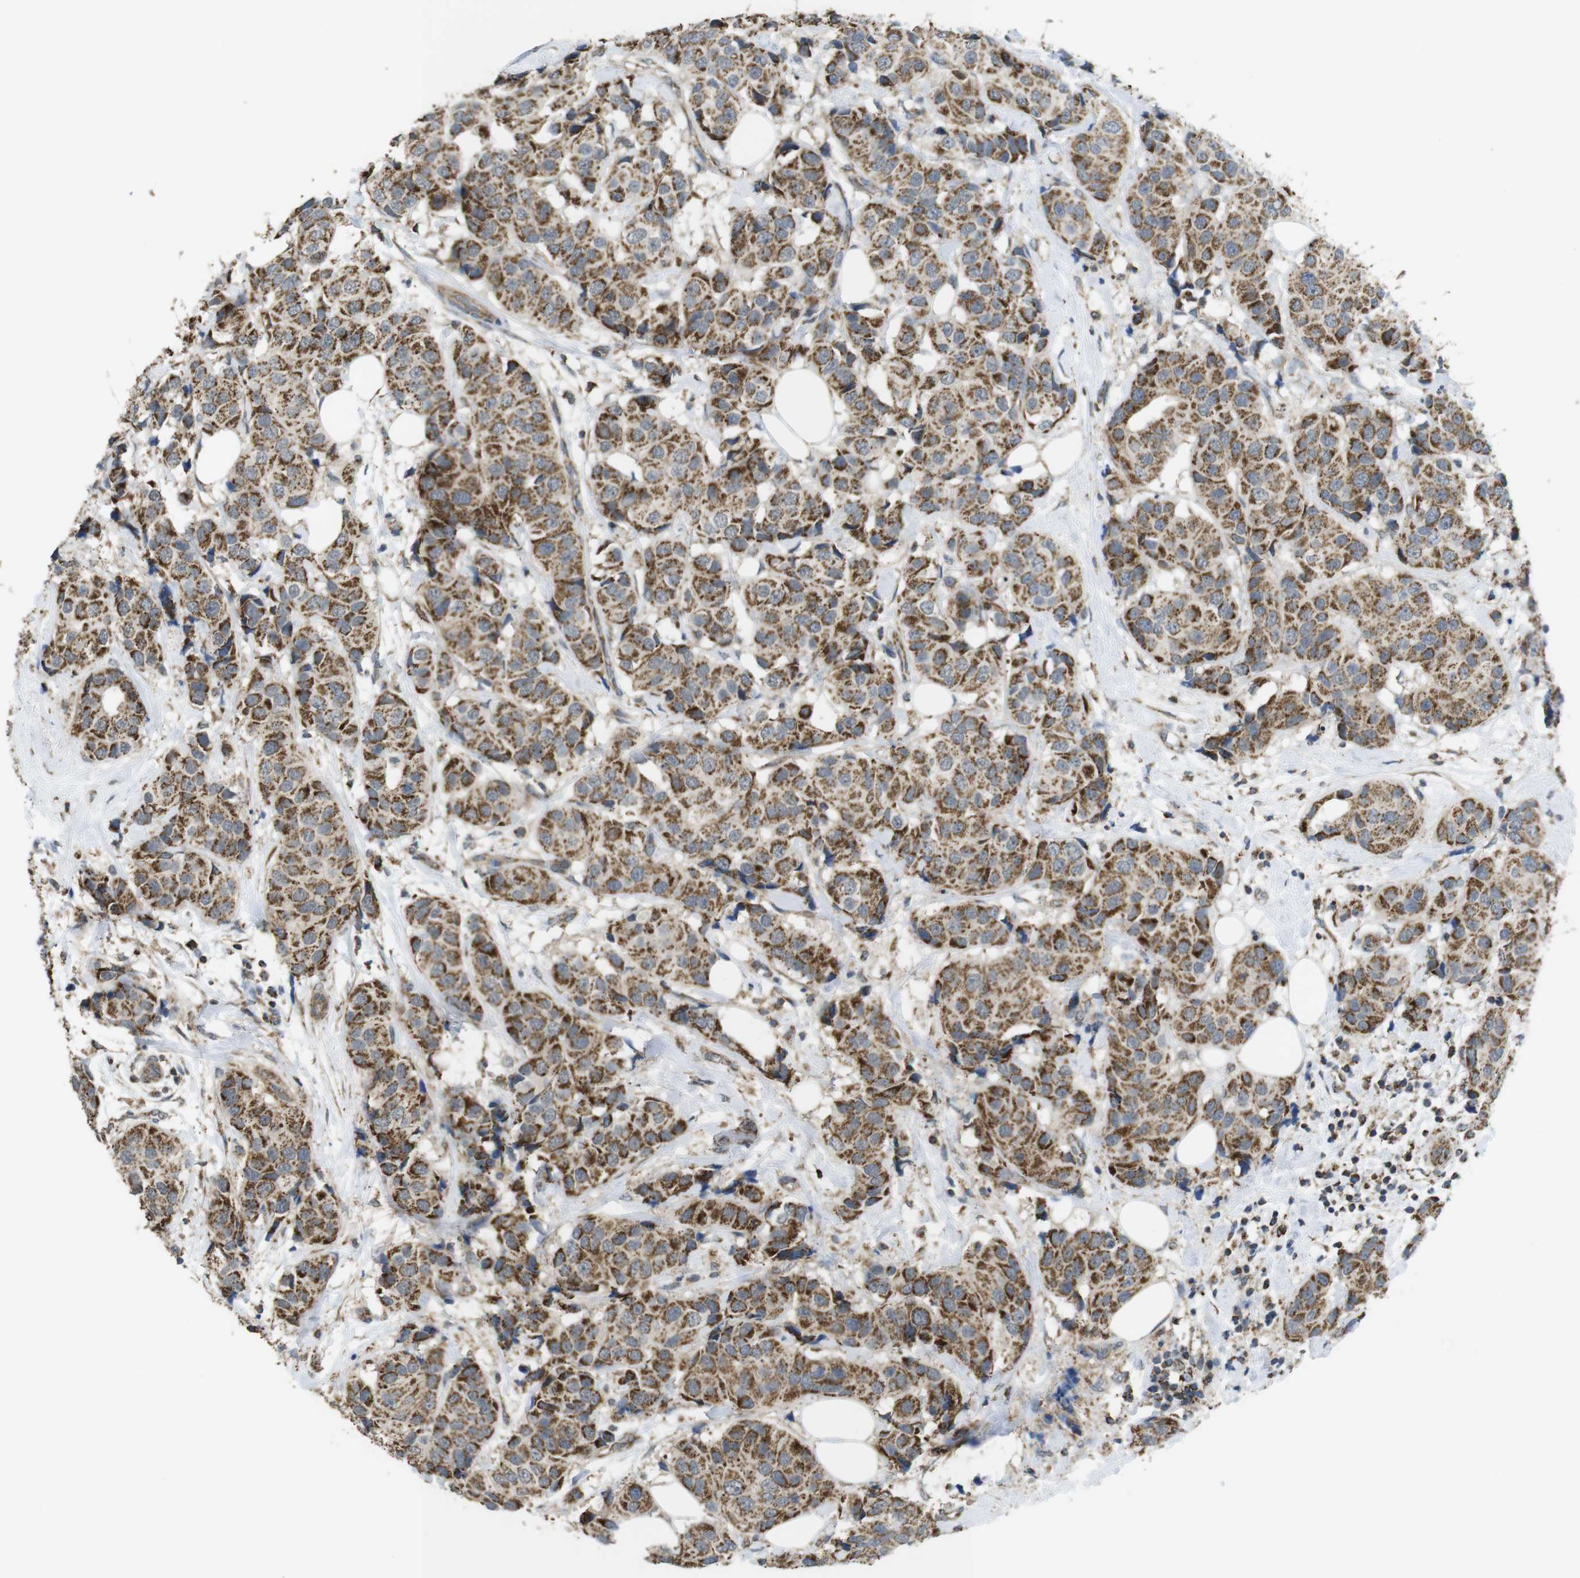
{"staining": {"intensity": "moderate", "quantity": ">75%", "location": "cytoplasmic/membranous"}, "tissue": "breast cancer", "cell_type": "Tumor cells", "image_type": "cancer", "snomed": [{"axis": "morphology", "description": "Normal tissue, NOS"}, {"axis": "morphology", "description": "Duct carcinoma"}, {"axis": "topography", "description": "Breast"}], "caption": "The immunohistochemical stain highlights moderate cytoplasmic/membranous positivity in tumor cells of breast cancer (infiltrating ductal carcinoma) tissue. (Brightfield microscopy of DAB IHC at high magnification).", "gene": "CALHM2", "patient": {"sex": "female", "age": 39}}